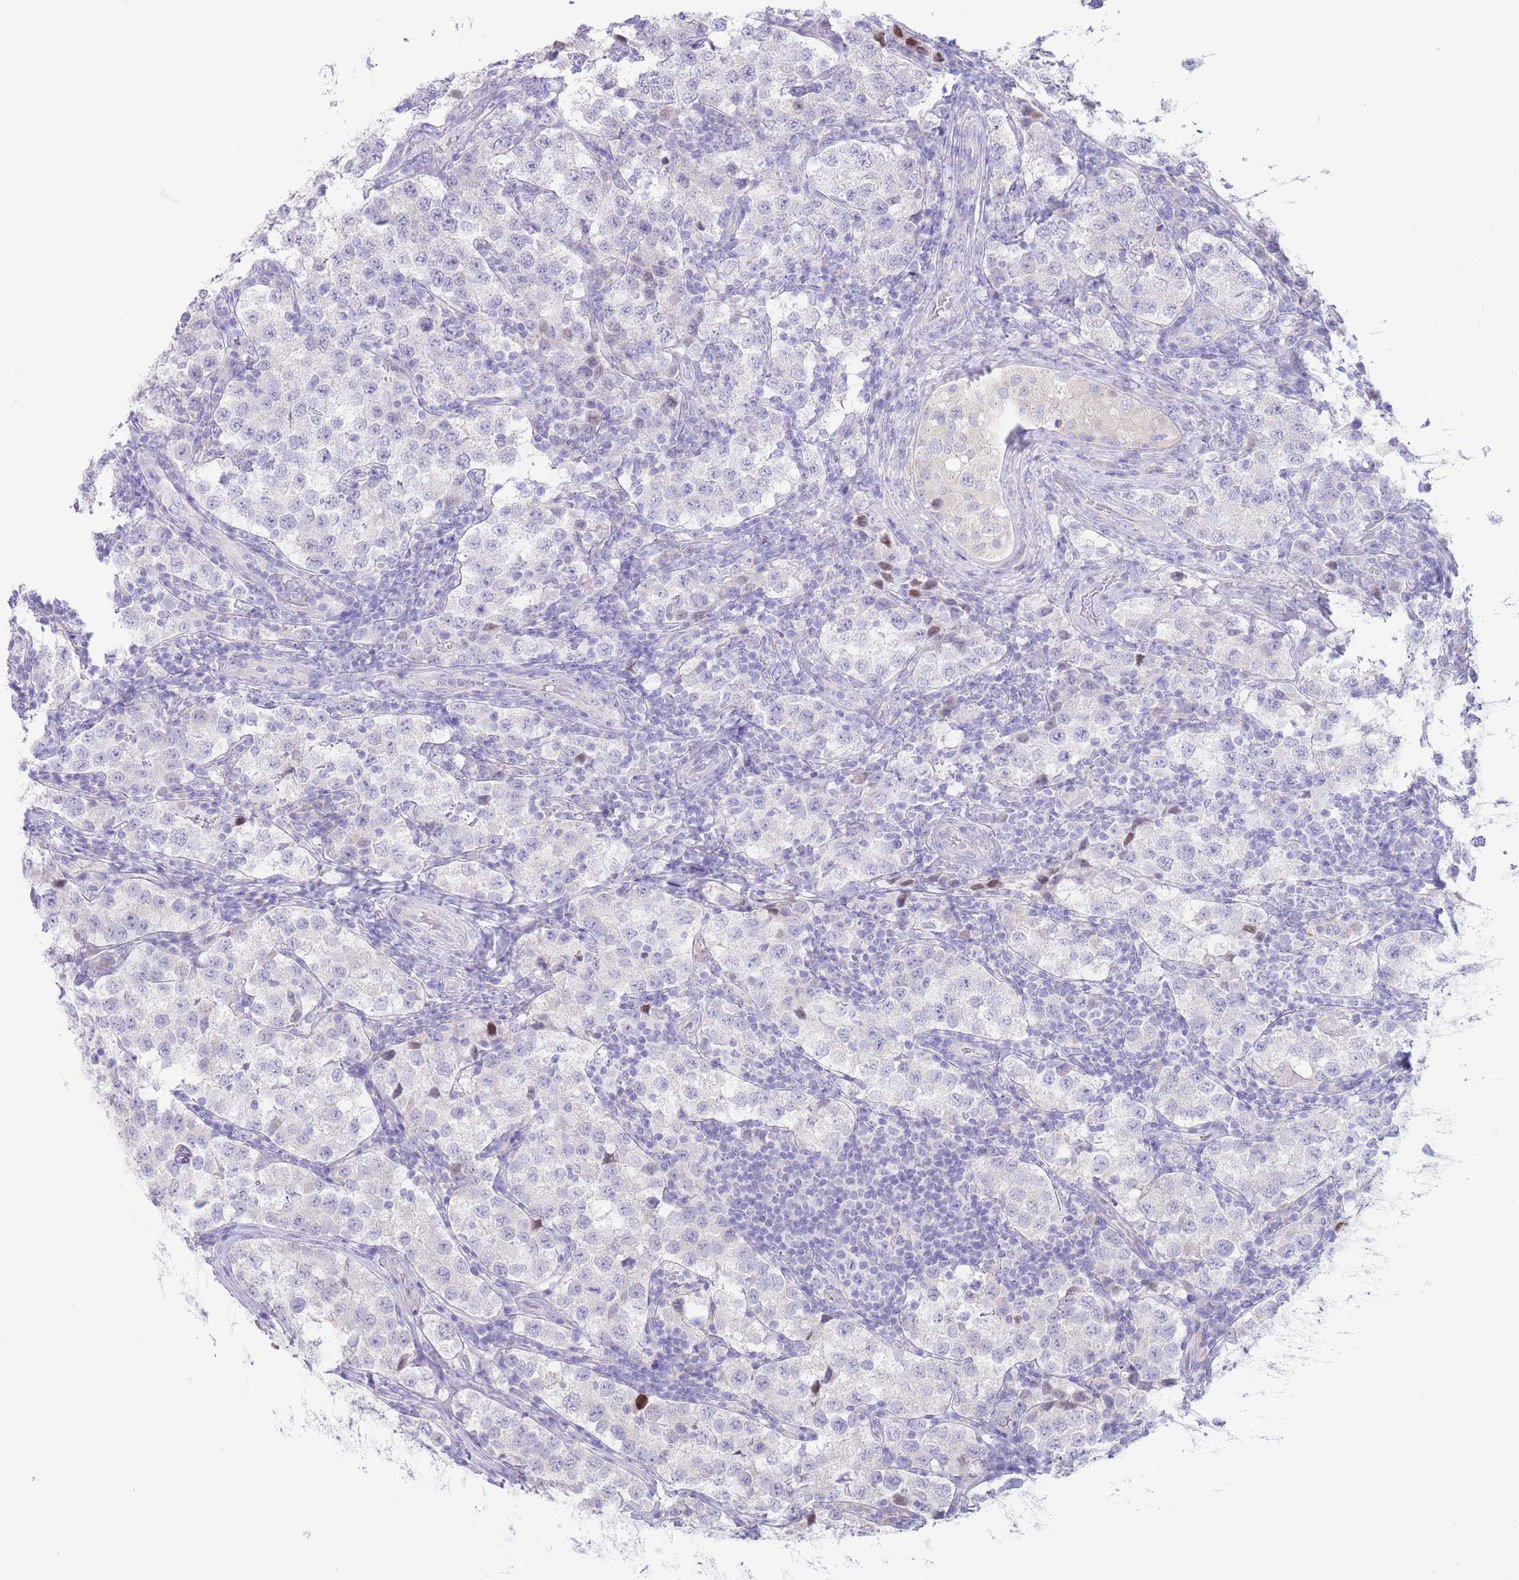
{"staining": {"intensity": "negative", "quantity": "none", "location": "none"}, "tissue": "testis cancer", "cell_type": "Tumor cells", "image_type": "cancer", "snomed": [{"axis": "morphology", "description": "Seminoma, NOS"}, {"axis": "topography", "description": "Testis"}], "caption": "IHC of human testis seminoma exhibits no staining in tumor cells.", "gene": "FAH", "patient": {"sex": "male", "age": 34}}